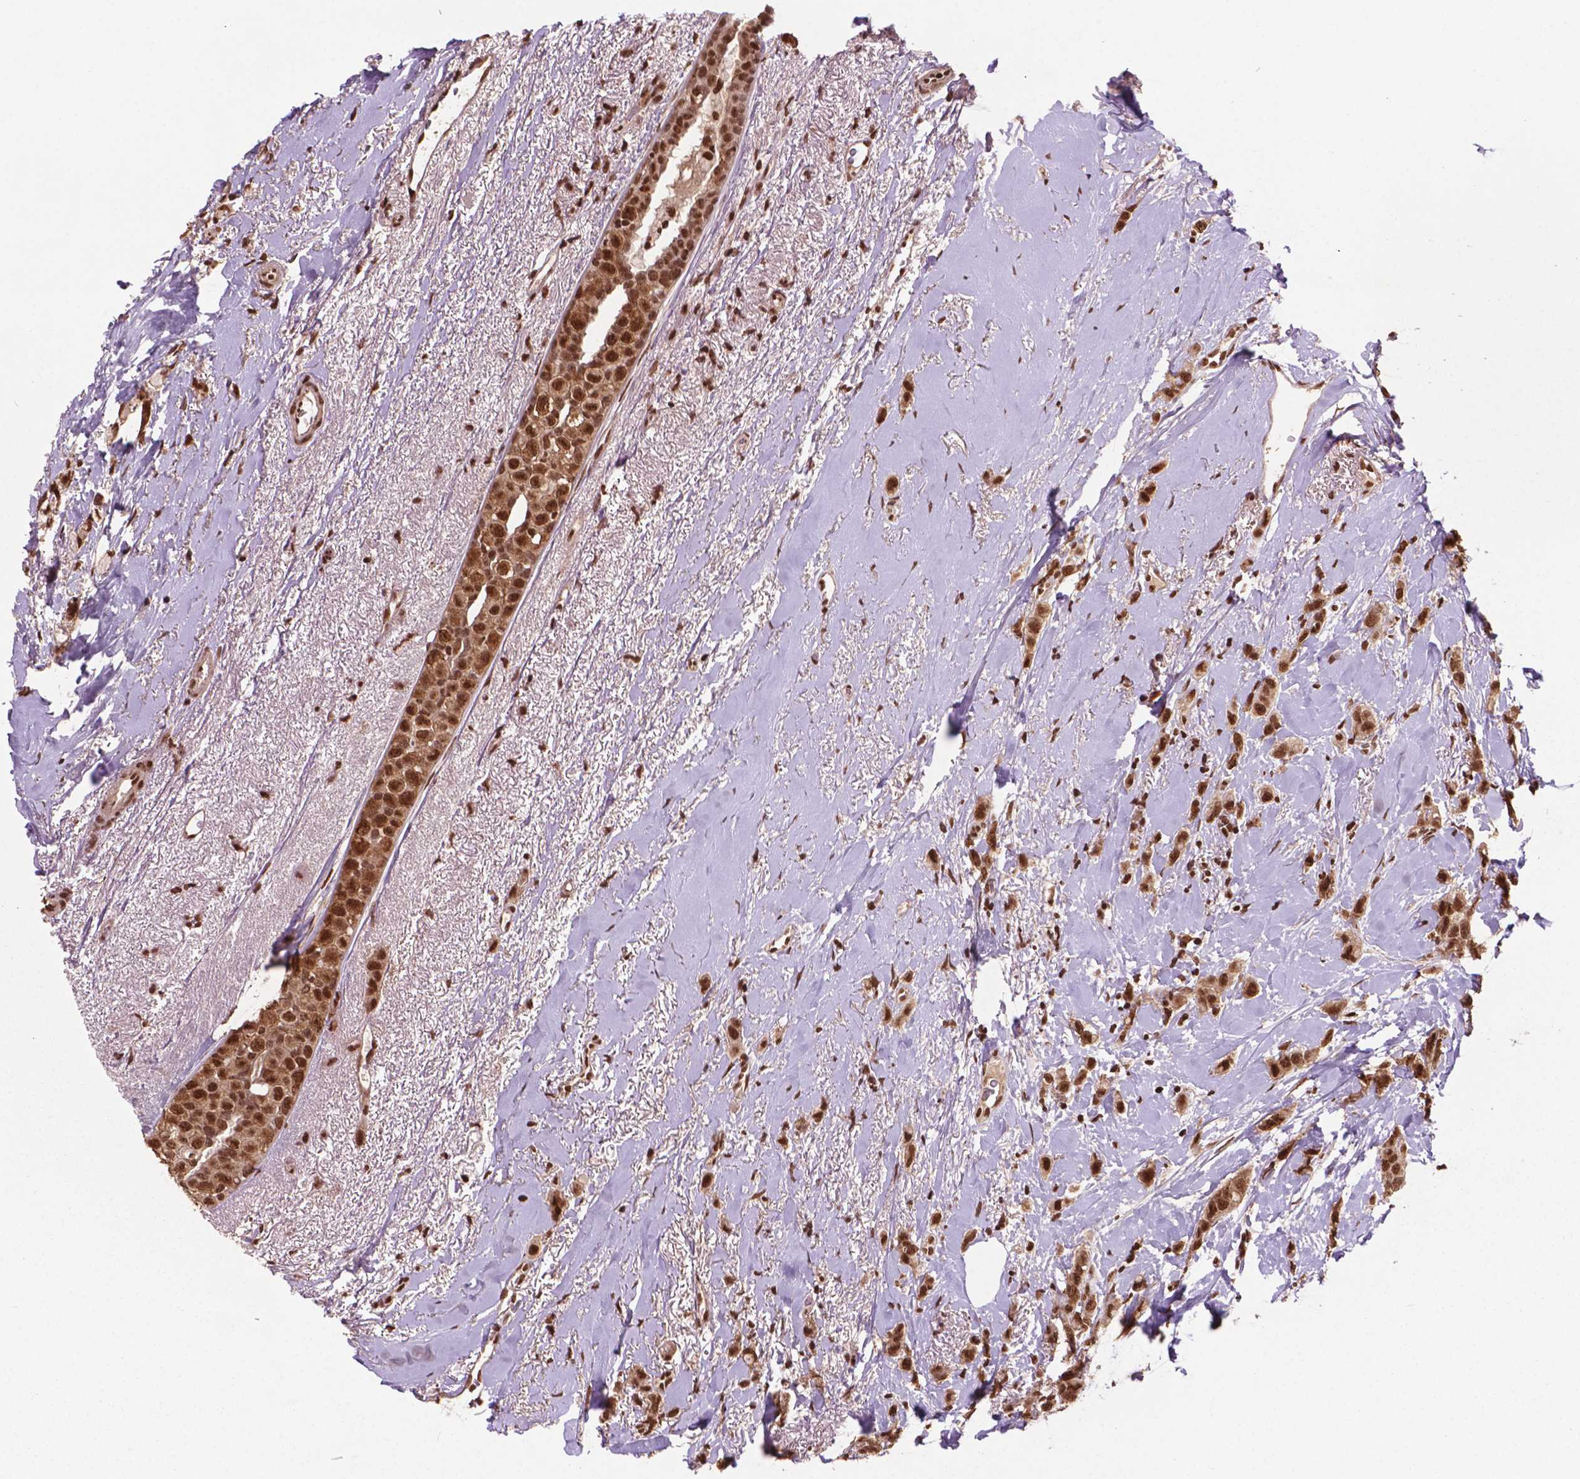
{"staining": {"intensity": "strong", "quantity": ">75%", "location": "nuclear"}, "tissue": "breast cancer", "cell_type": "Tumor cells", "image_type": "cancer", "snomed": [{"axis": "morphology", "description": "Lobular carcinoma"}, {"axis": "topography", "description": "Breast"}], "caption": "Brown immunohistochemical staining in human lobular carcinoma (breast) shows strong nuclear positivity in approximately >75% of tumor cells.", "gene": "SIRT6", "patient": {"sex": "female", "age": 66}}